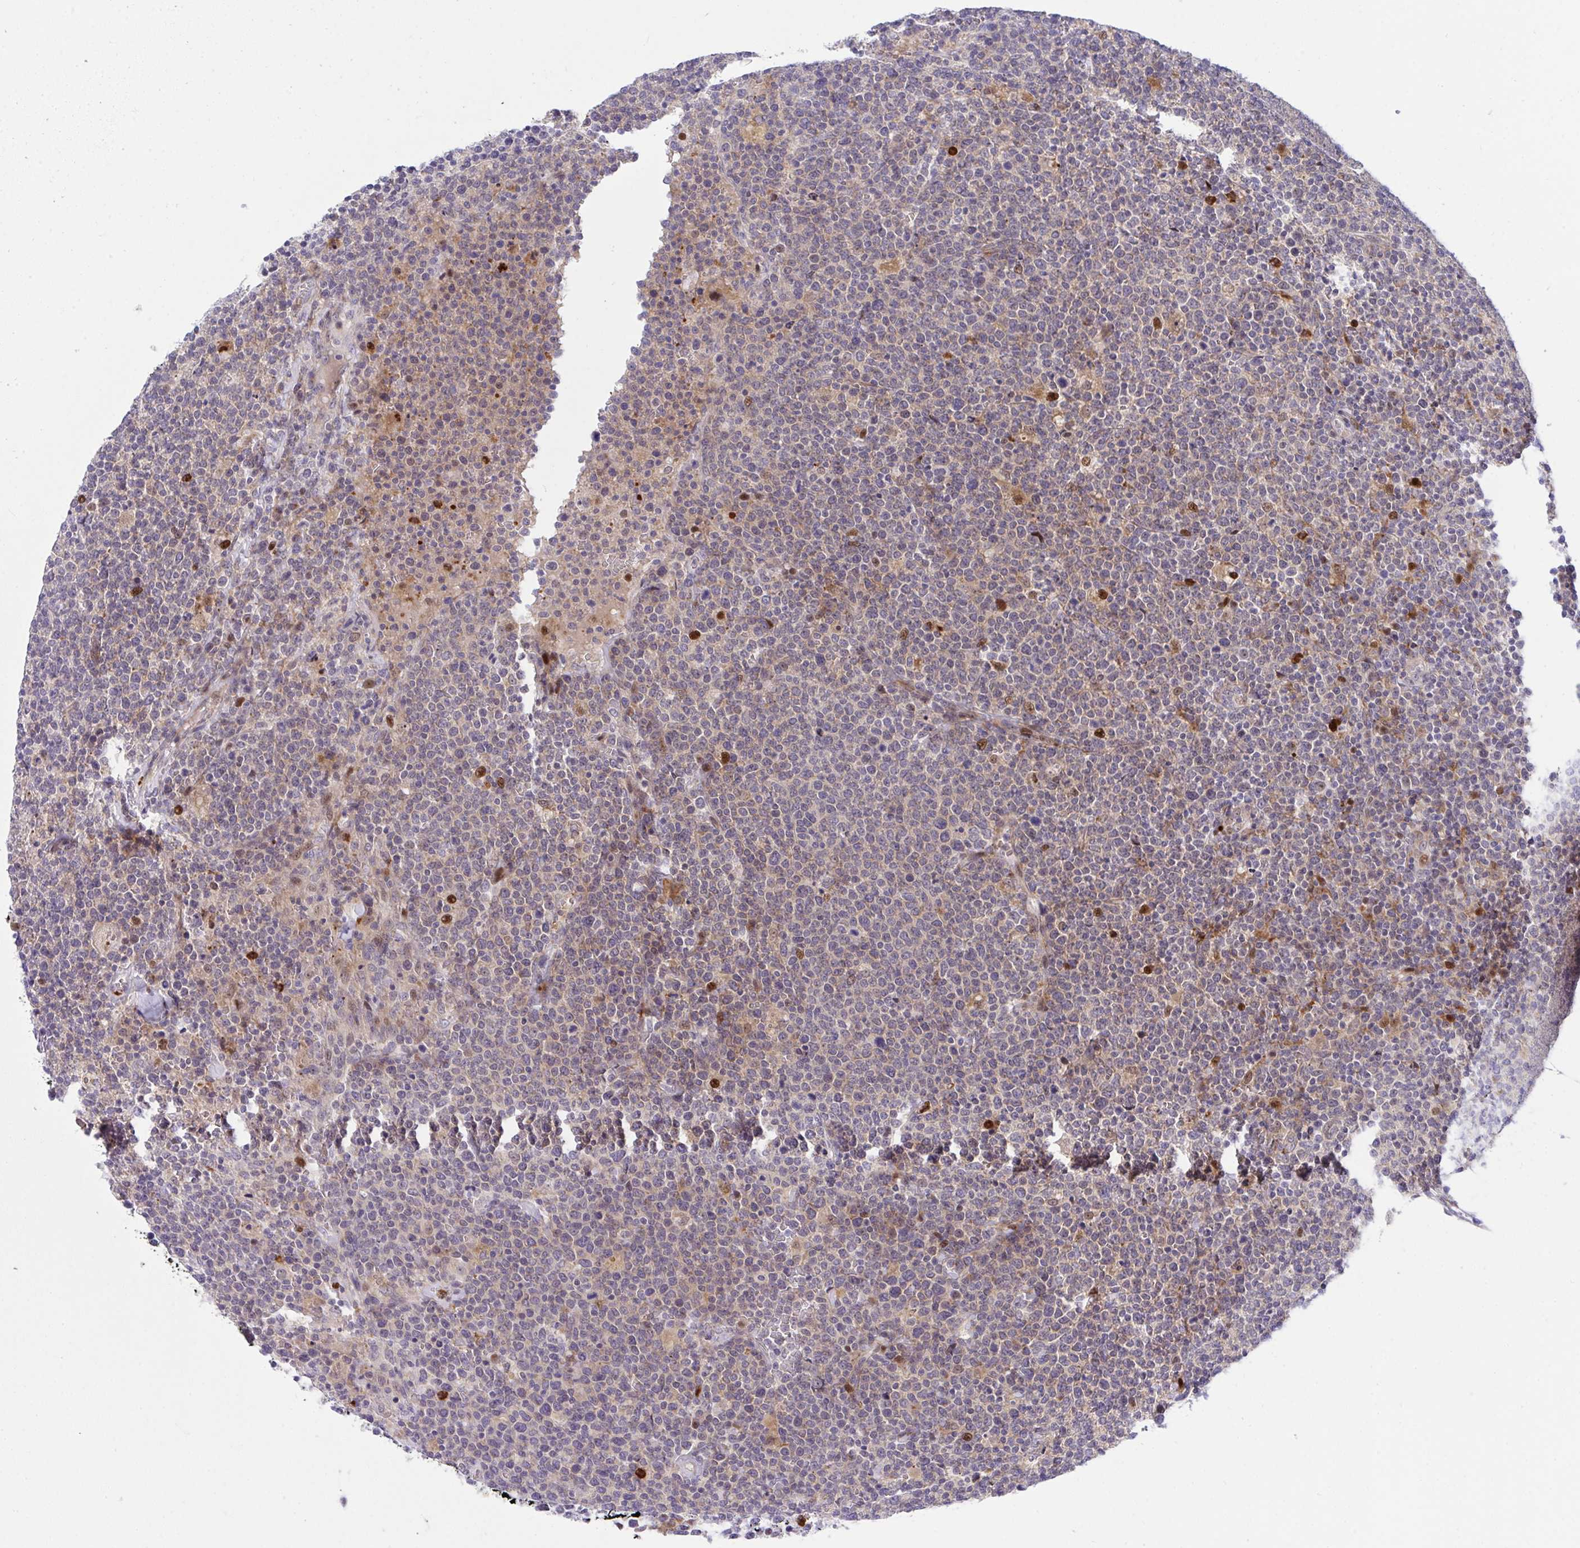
{"staining": {"intensity": "weak", "quantity": "25%-75%", "location": "cytoplasmic/membranous"}, "tissue": "lymphoma", "cell_type": "Tumor cells", "image_type": "cancer", "snomed": [{"axis": "morphology", "description": "Malignant lymphoma, non-Hodgkin's type, High grade"}, {"axis": "topography", "description": "Lymph node"}], "caption": "DAB immunohistochemical staining of human lymphoma shows weak cytoplasmic/membranous protein staining in approximately 25%-75% of tumor cells. Using DAB (brown) and hematoxylin (blue) stains, captured at high magnification using brightfield microscopy.", "gene": "ZNF554", "patient": {"sex": "male", "age": 61}}